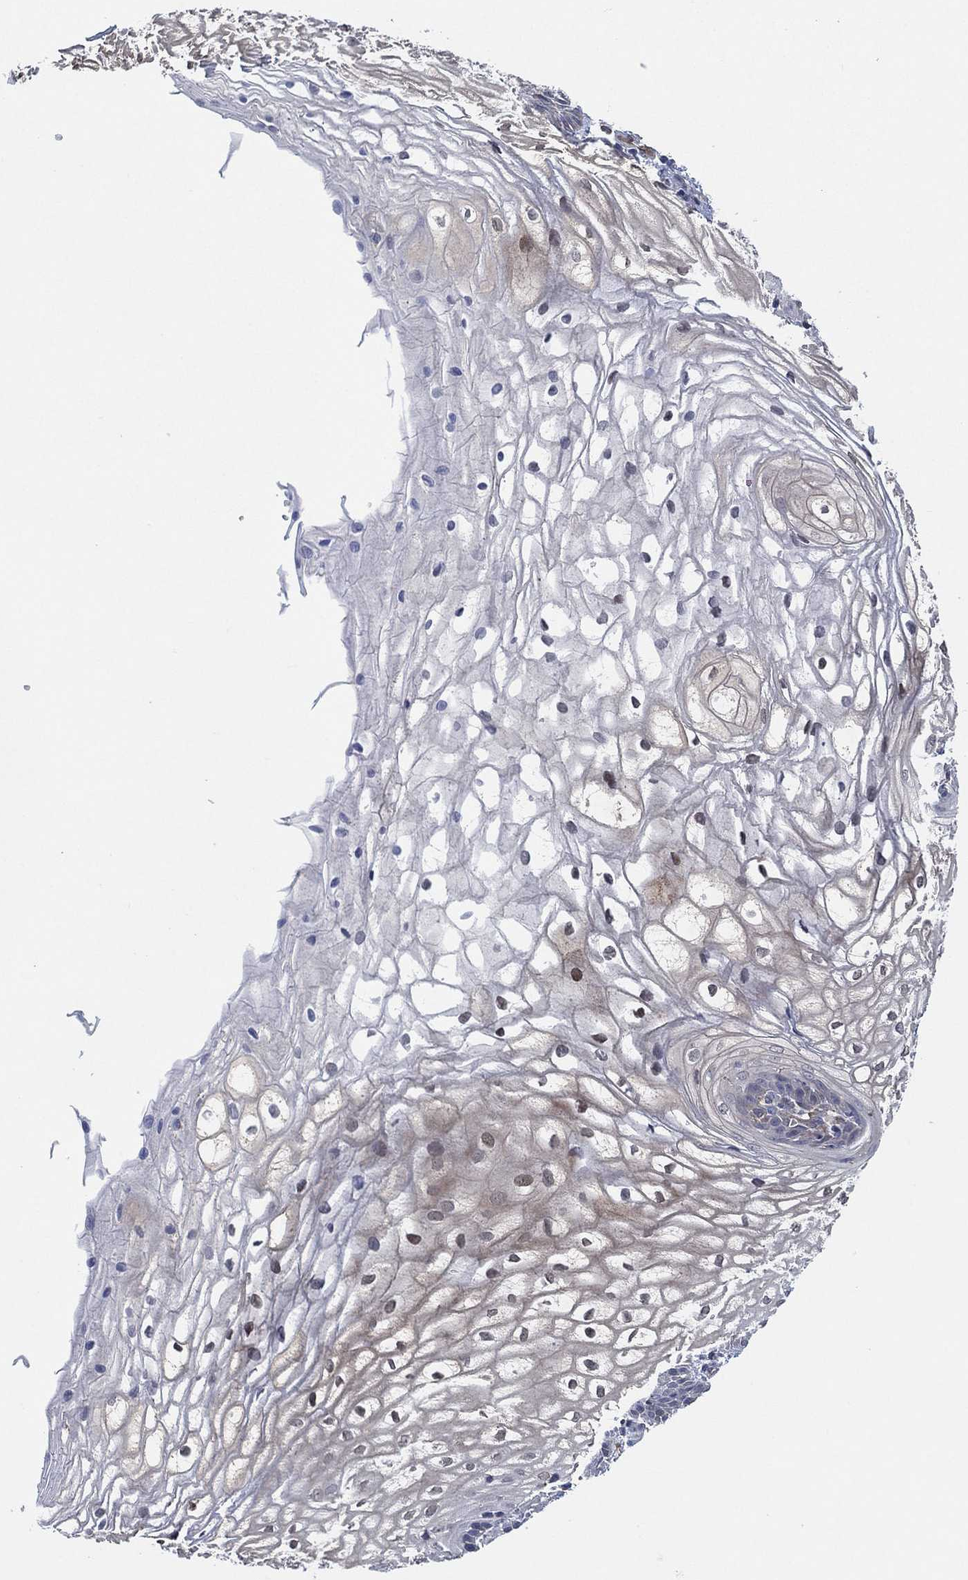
{"staining": {"intensity": "negative", "quantity": "none", "location": "none"}, "tissue": "vagina", "cell_type": "Squamous epithelial cells", "image_type": "normal", "snomed": [{"axis": "morphology", "description": "Normal tissue, NOS"}, {"axis": "topography", "description": "Vagina"}], "caption": "IHC image of benign vagina: human vagina stained with DAB exhibits no significant protein positivity in squamous epithelial cells.", "gene": "FES", "patient": {"sex": "female", "age": 34}}